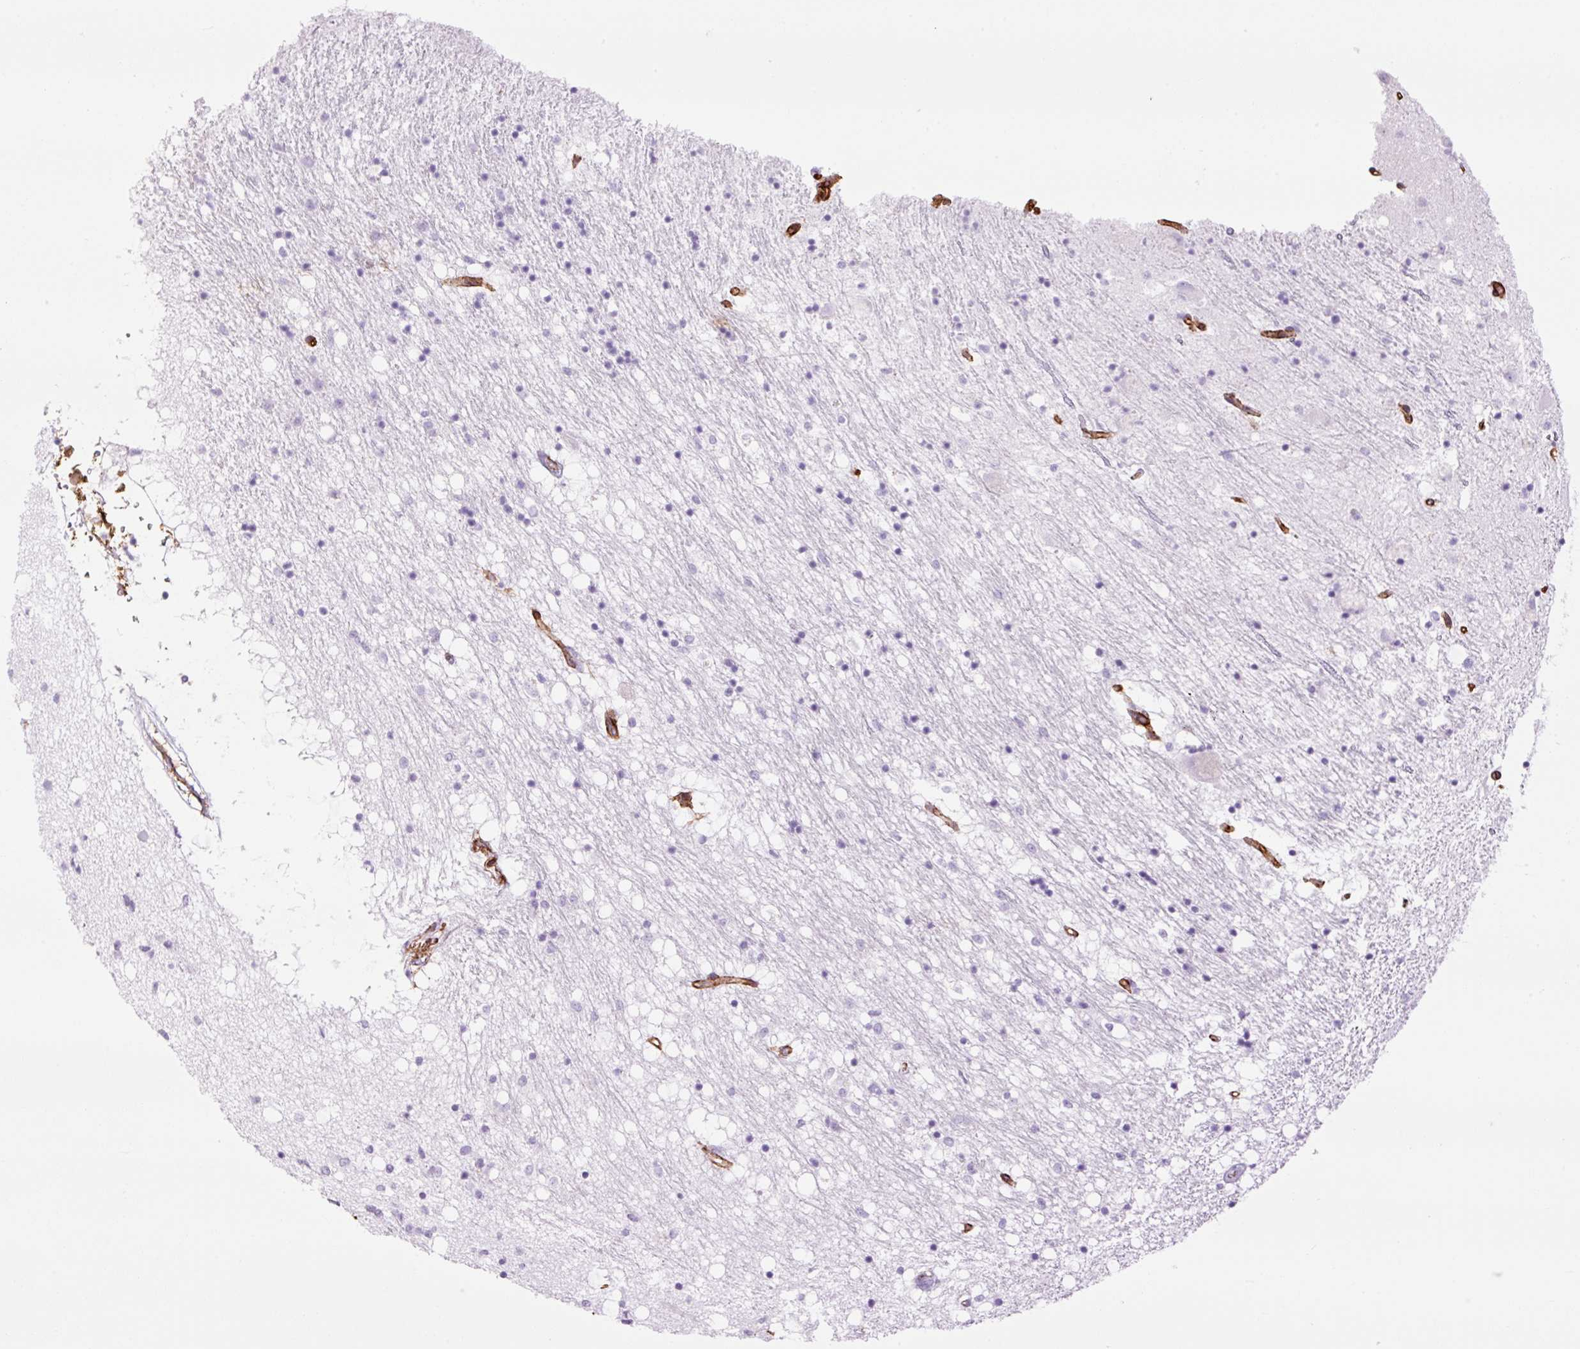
{"staining": {"intensity": "negative", "quantity": "none", "location": "none"}, "tissue": "caudate", "cell_type": "Glial cells", "image_type": "normal", "snomed": [{"axis": "morphology", "description": "Normal tissue, NOS"}, {"axis": "topography", "description": "Lateral ventricle wall"}], "caption": "IHC of benign human caudate displays no expression in glial cells.", "gene": "CAV1", "patient": {"sex": "male", "age": 58}}